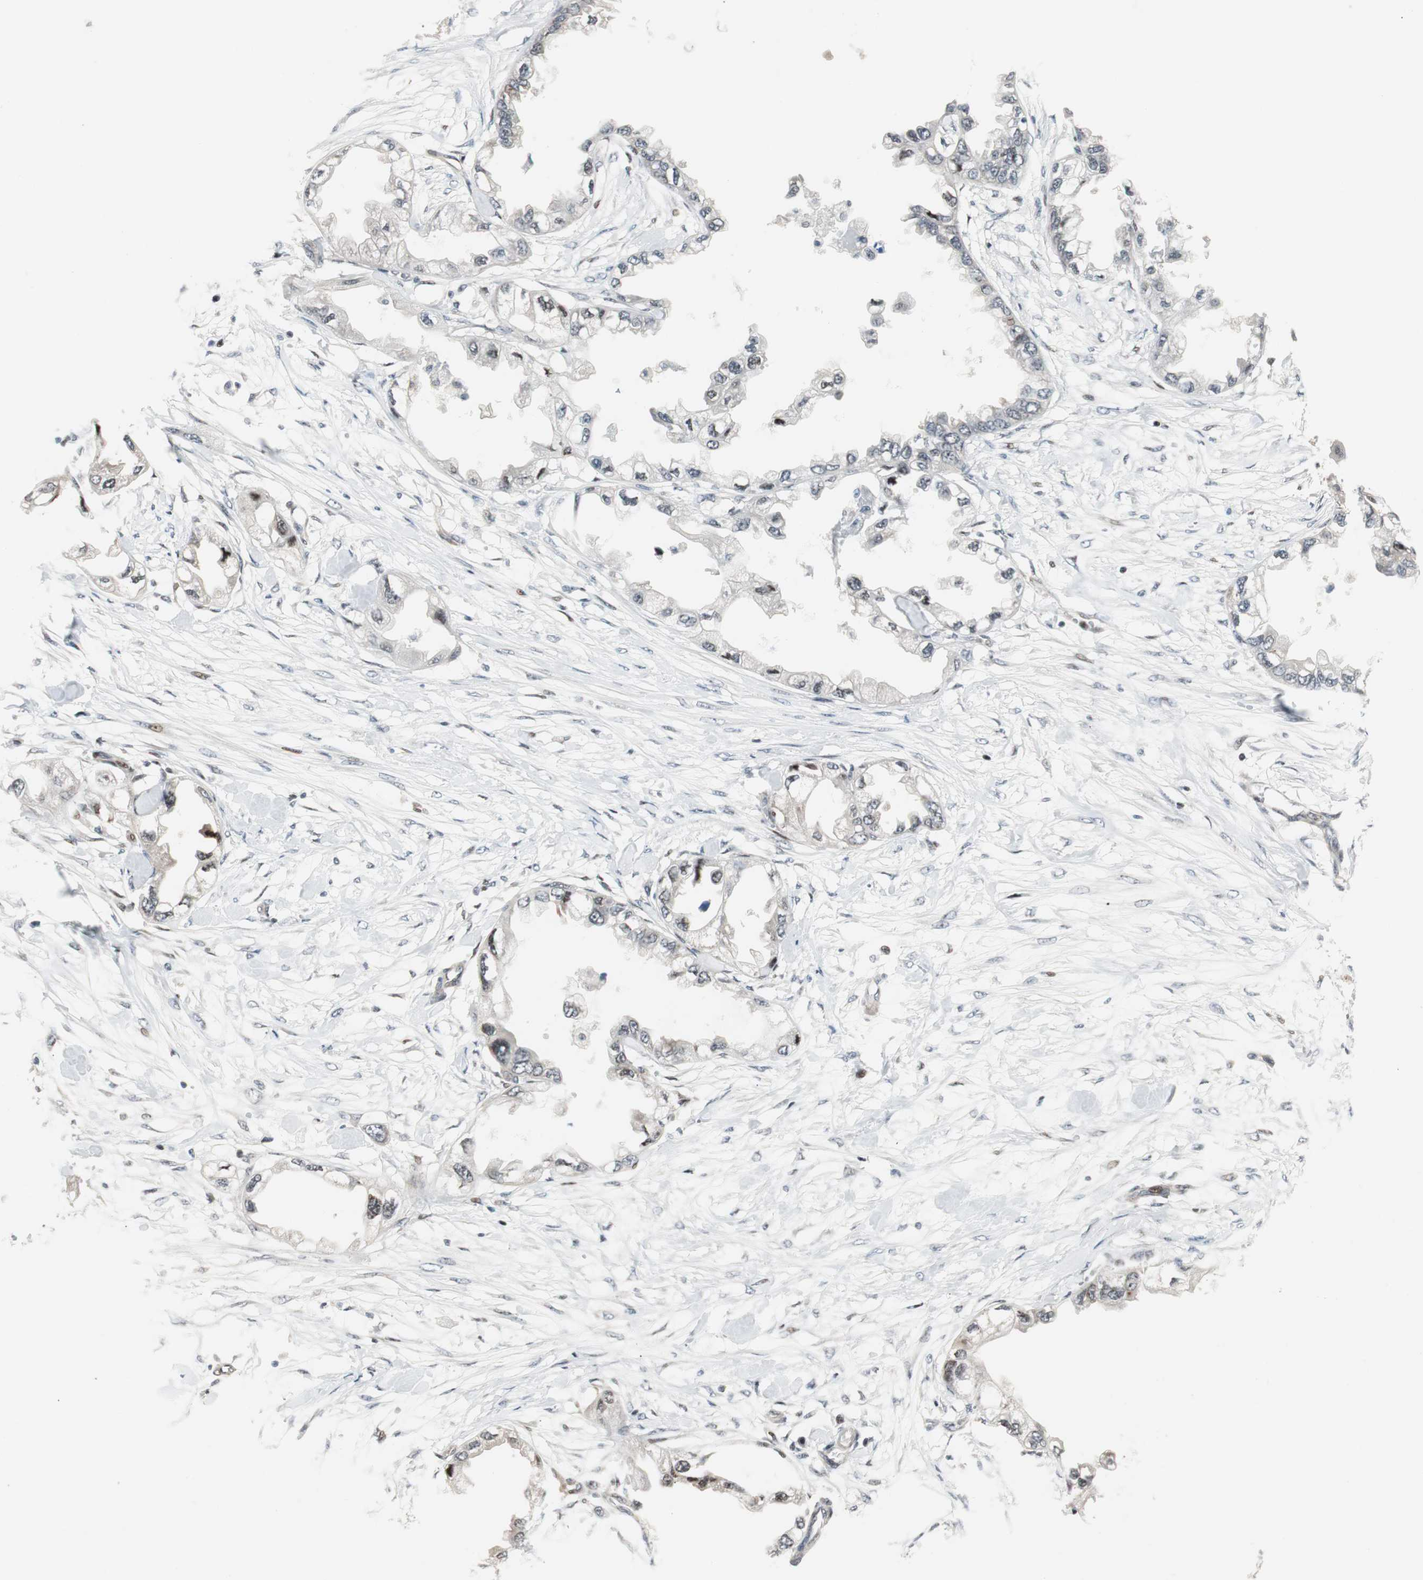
{"staining": {"intensity": "weak", "quantity": "<25%", "location": "nuclear"}, "tissue": "endometrial cancer", "cell_type": "Tumor cells", "image_type": "cancer", "snomed": [{"axis": "morphology", "description": "Adenocarcinoma, NOS"}, {"axis": "topography", "description": "Endometrium"}], "caption": "Immunohistochemistry (IHC) micrograph of human endometrial adenocarcinoma stained for a protein (brown), which displays no positivity in tumor cells.", "gene": "RAD1", "patient": {"sex": "female", "age": 67}}